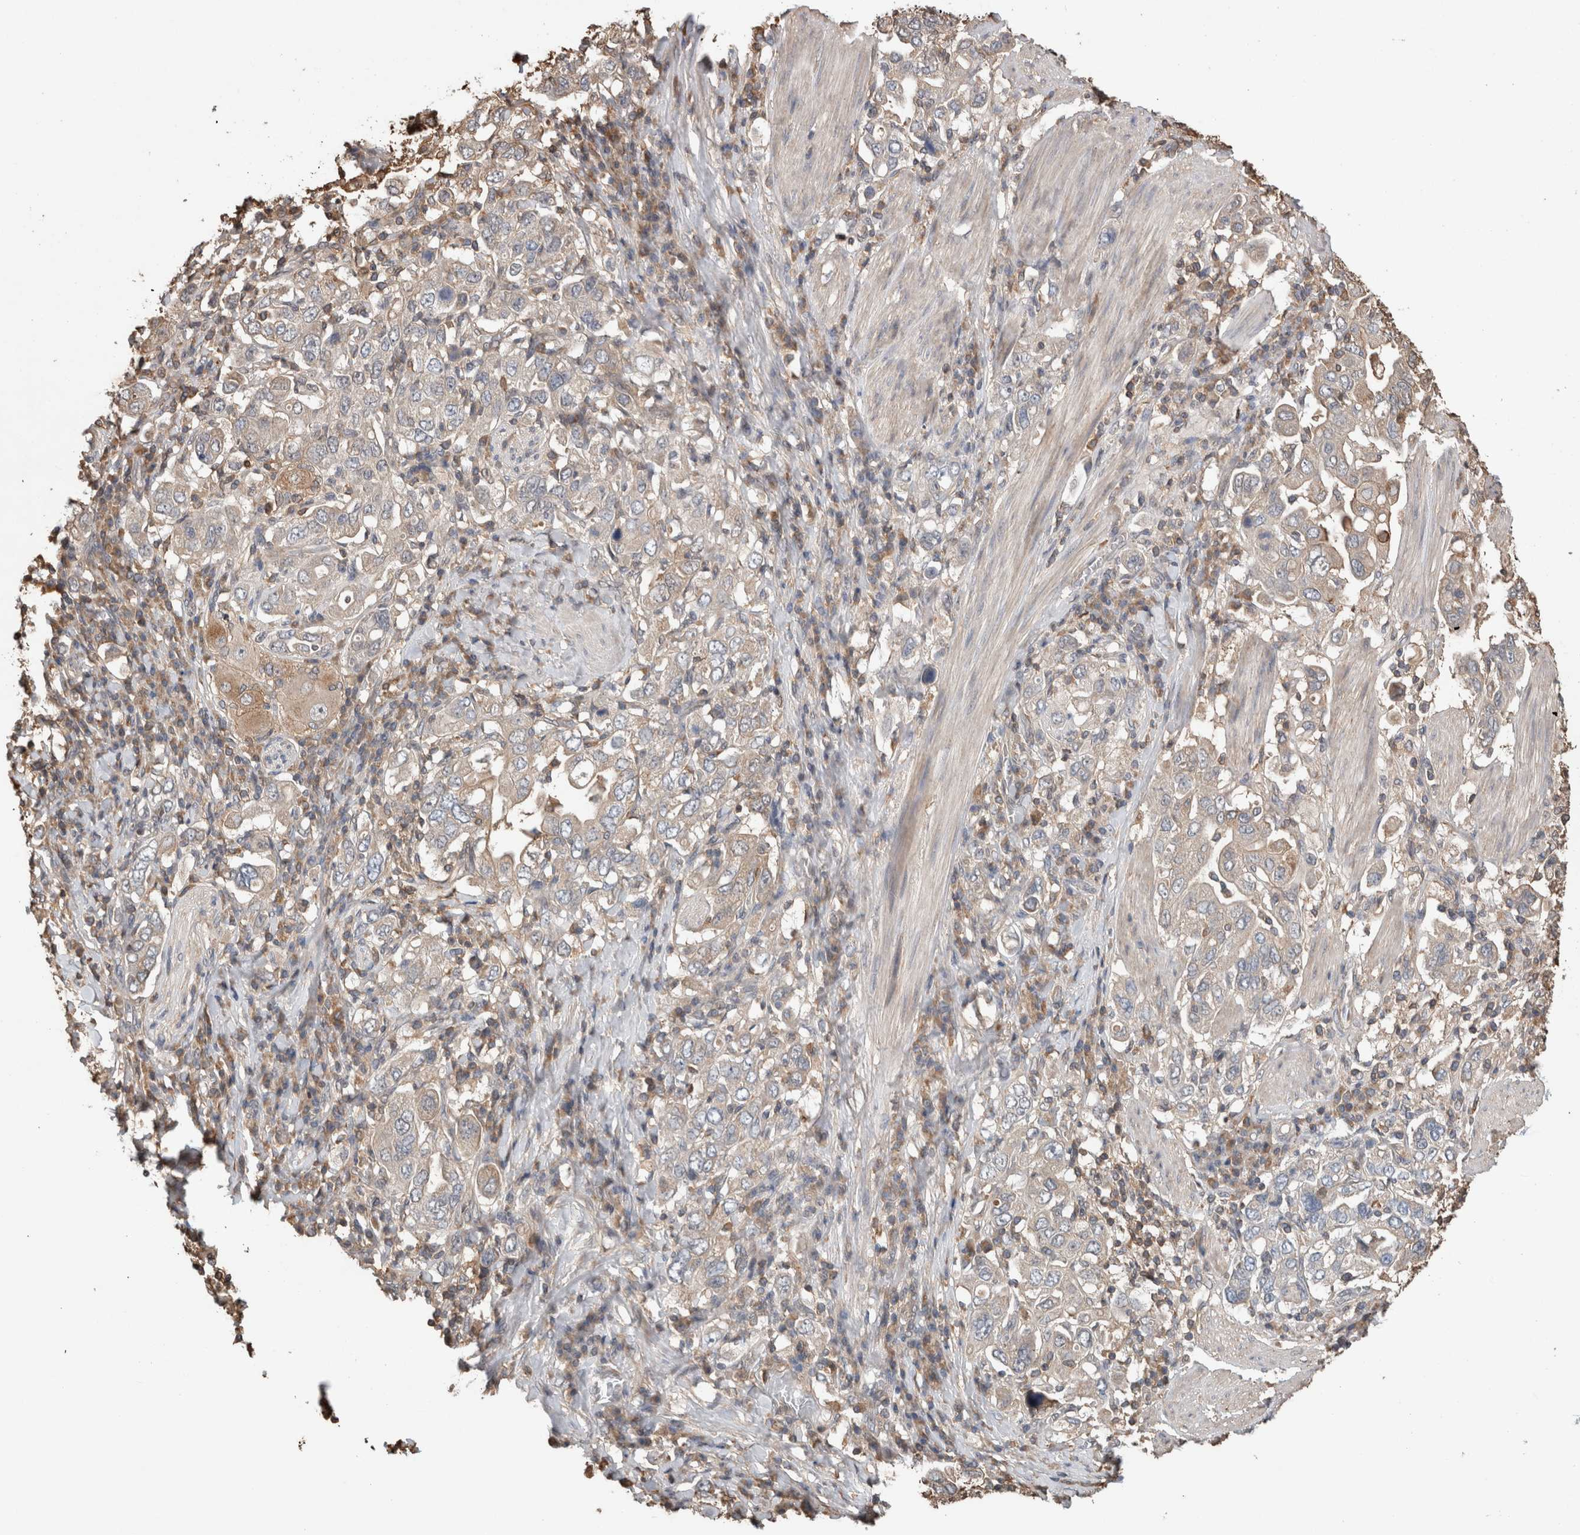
{"staining": {"intensity": "weak", "quantity": "<25%", "location": "cytoplasmic/membranous"}, "tissue": "stomach cancer", "cell_type": "Tumor cells", "image_type": "cancer", "snomed": [{"axis": "morphology", "description": "Adenocarcinoma, NOS"}, {"axis": "topography", "description": "Stomach, upper"}], "caption": "Immunohistochemistry (IHC) photomicrograph of adenocarcinoma (stomach) stained for a protein (brown), which exhibits no positivity in tumor cells. (DAB (3,3'-diaminobenzidine) IHC, high magnification).", "gene": "TRIM5", "patient": {"sex": "male", "age": 62}}